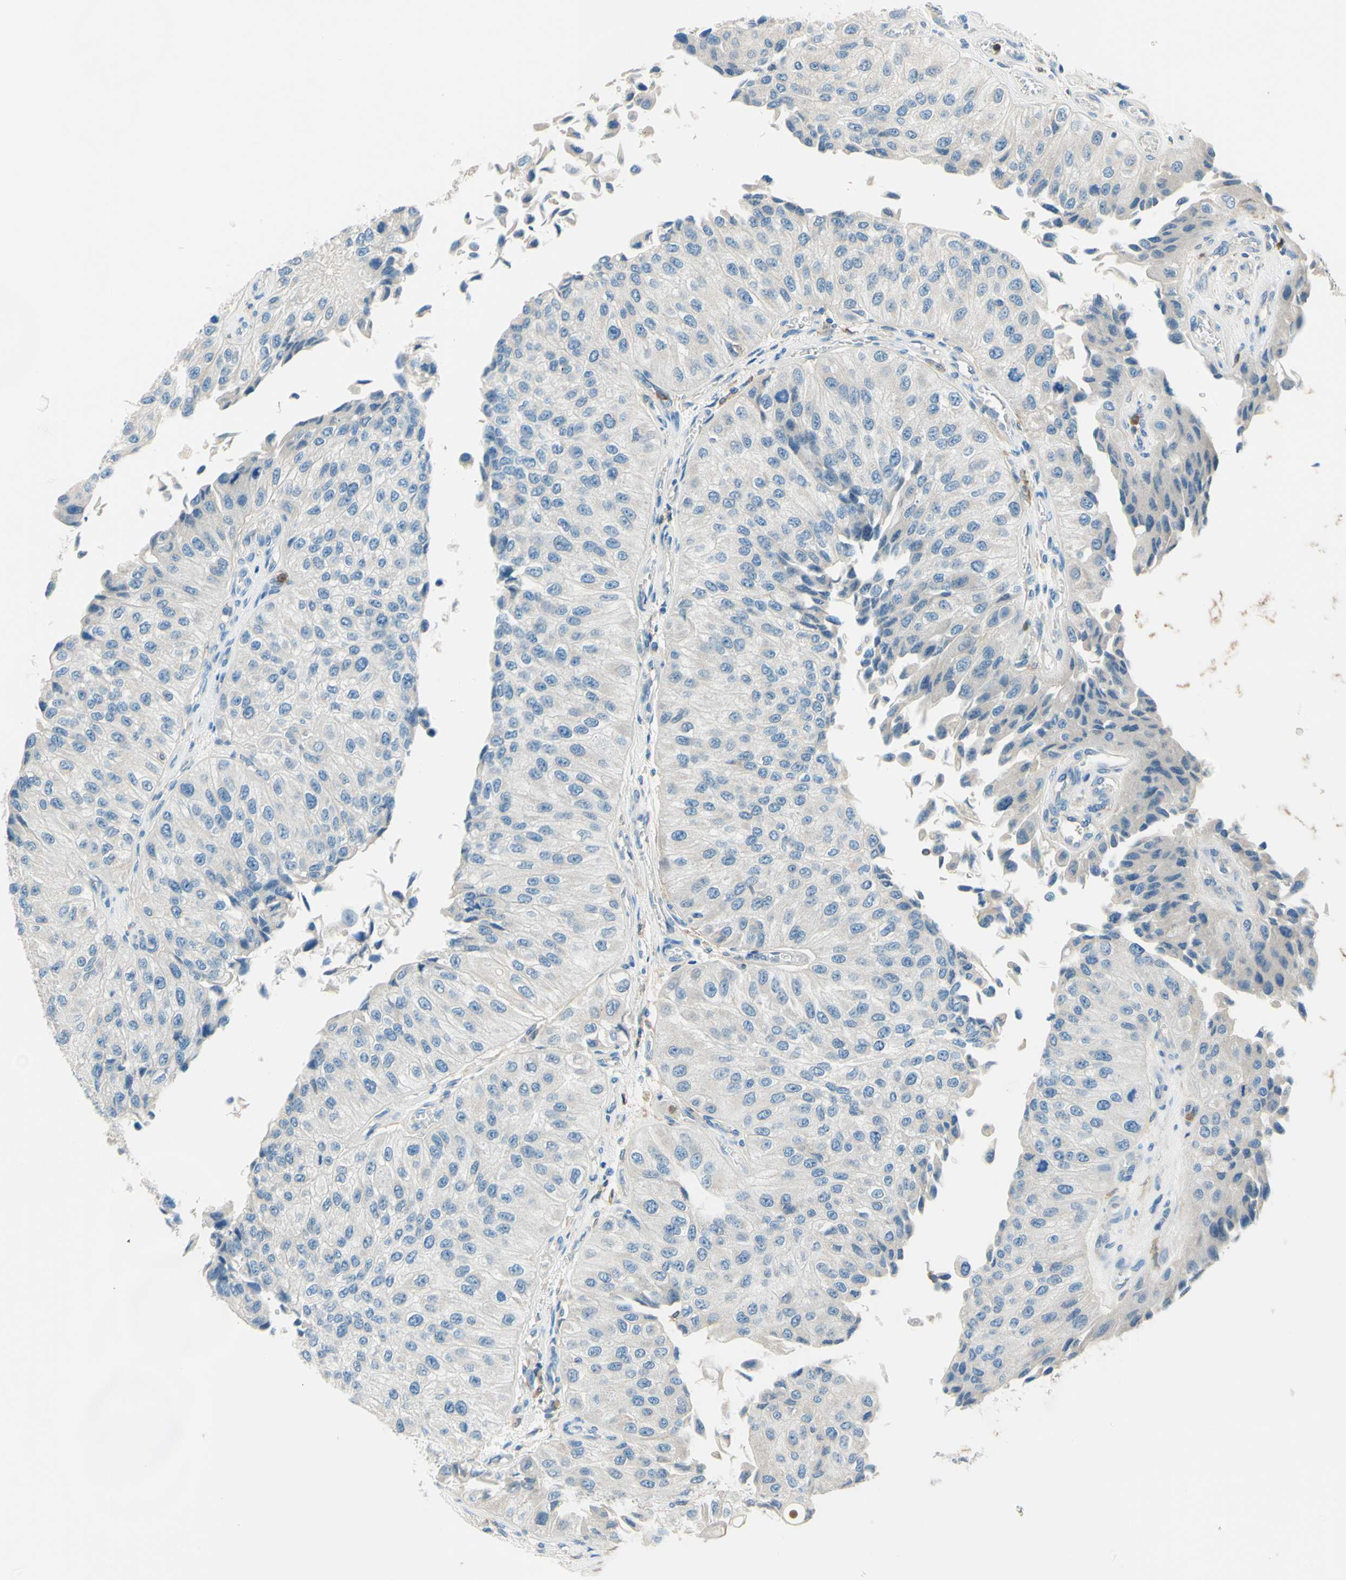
{"staining": {"intensity": "negative", "quantity": "none", "location": "none"}, "tissue": "urothelial cancer", "cell_type": "Tumor cells", "image_type": "cancer", "snomed": [{"axis": "morphology", "description": "Urothelial carcinoma, High grade"}, {"axis": "topography", "description": "Kidney"}, {"axis": "topography", "description": "Urinary bladder"}], "caption": "Tumor cells show no significant staining in urothelial carcinoma (high-grade).", "gene": "SIGLEC9", "patient": {"sex": "male", "age": 77}}